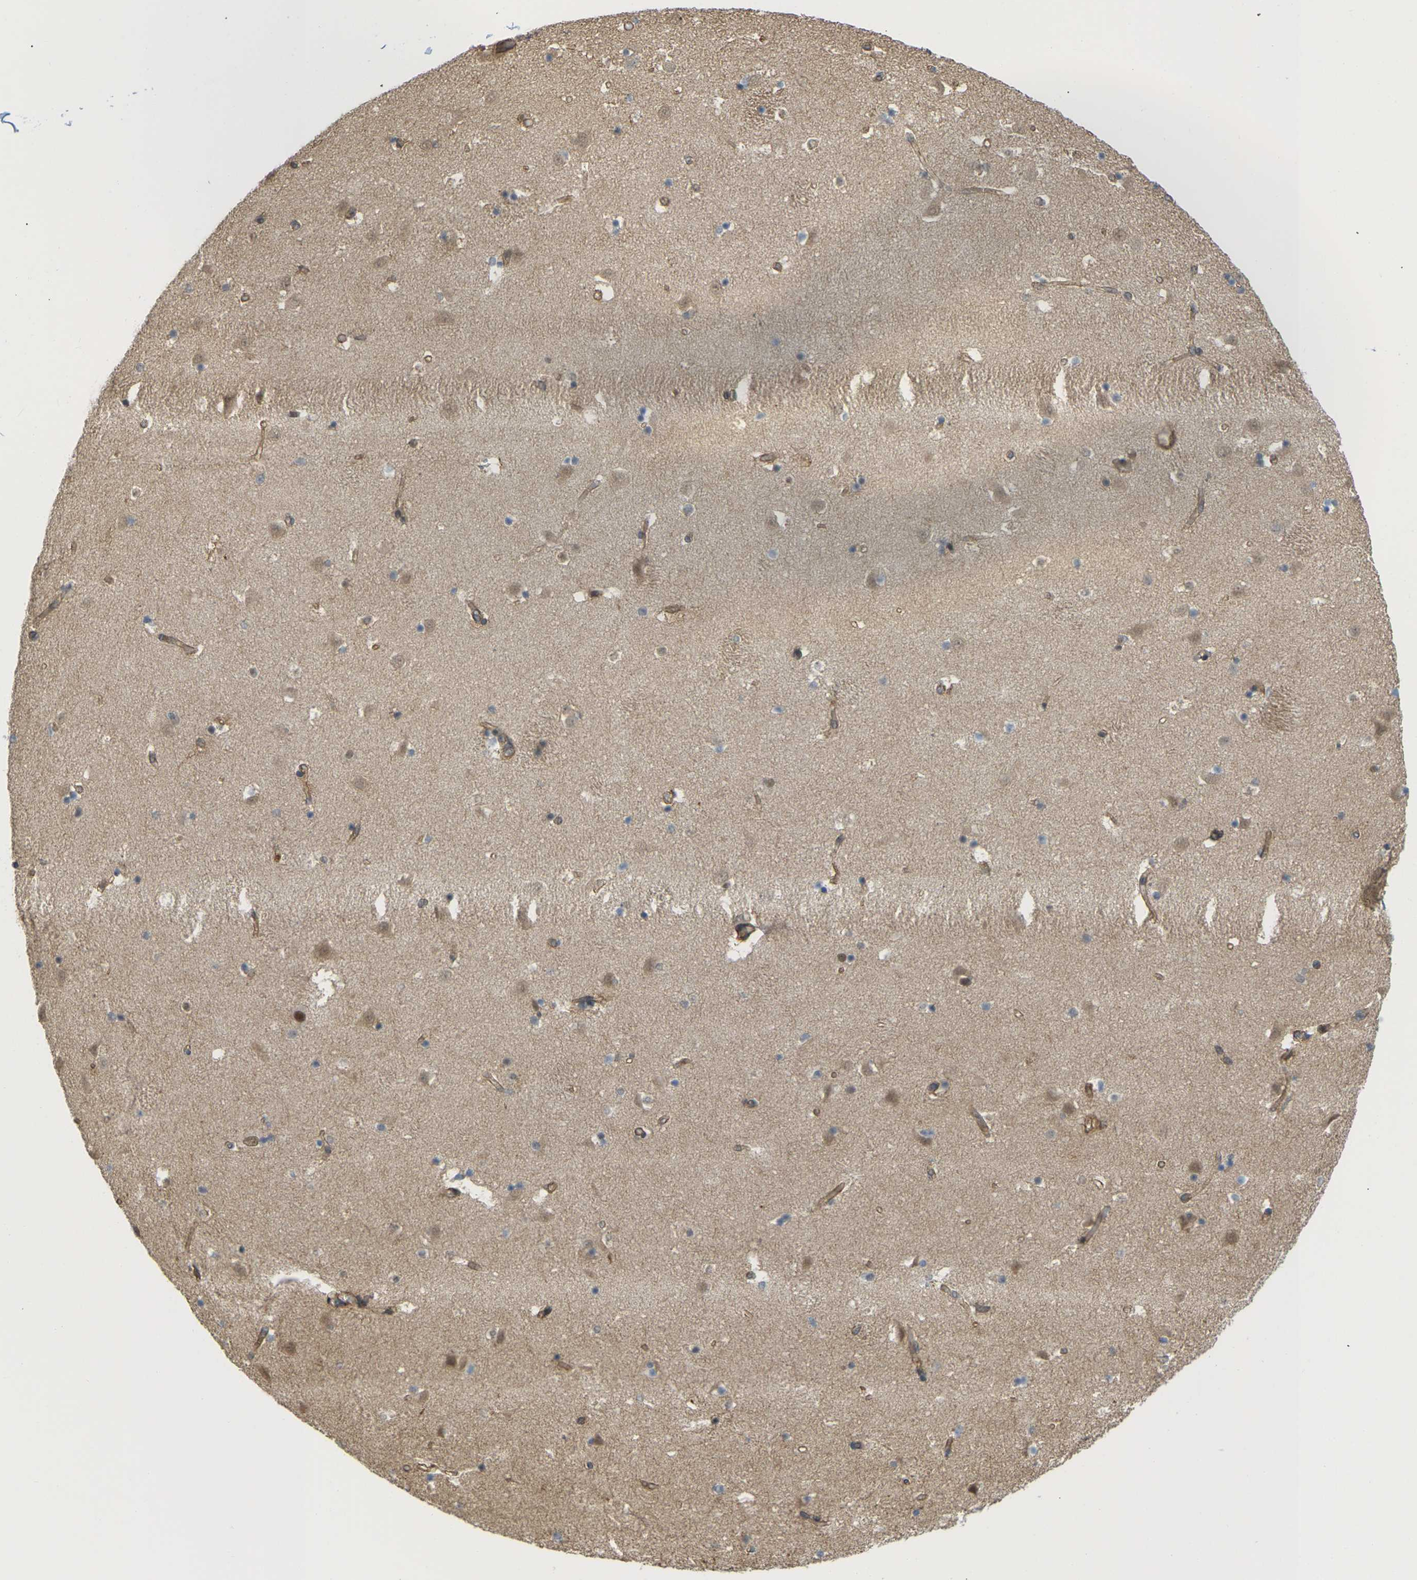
{"staining": {"intensity": "moderate", "quantity": "<25%", "location": "nuclear"}, "tissue": "caudate", "cell_type": "Glial cells", "image_type": "normal", "snomed": [{"axis": "morphology", "description": "Normal tissue, NOS"}, {"axis": "topography", "description": "Lateral ventricle wall"}], "caption": "A high-resolution histopathology image shows IHC staining of unremarkable caudate, which reveals moderate nuclear expression in approximately <25% of glial cells.", "gene": "SERPINB5", "patient": {"sex": "male", "age": 45}}